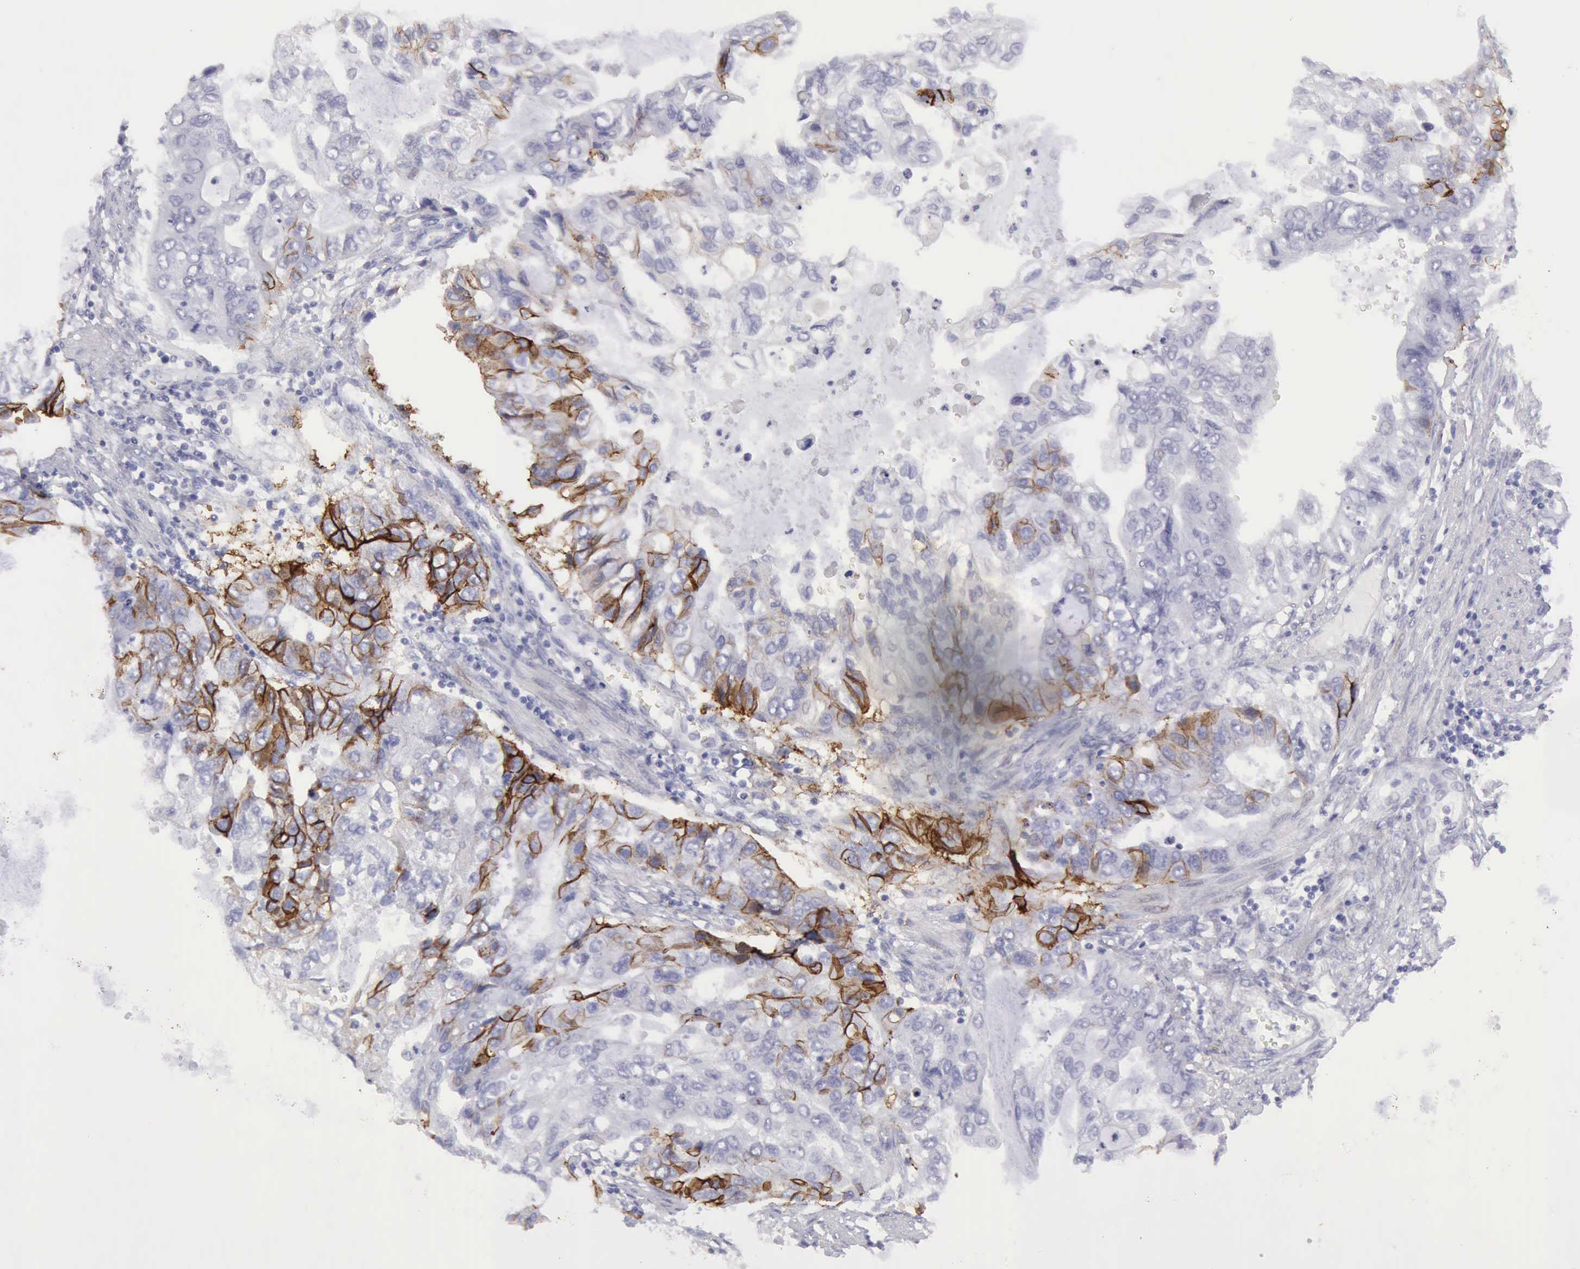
{"staining": {"intensity": "moderate", "quantity": "<25%", "location": "cytoplasmic/membranous"}, "tissue": "stomach cancer", "cell_type": "Tumor cells", "image_type": "cancer", "snomed": [{"axis": "morphology", "description": "Adenocarcinoma, NOS"}, {"axis": "topography", "description": "Stomach, upper"}], "caption": "Tumor cells display low levels of moderate cytoplasmic/membranous positivity in about <25% of cells in human adenocarcinoma (stomach).", "gene": "NCAM1", "patient": {"sex": "female", "age": 52}}